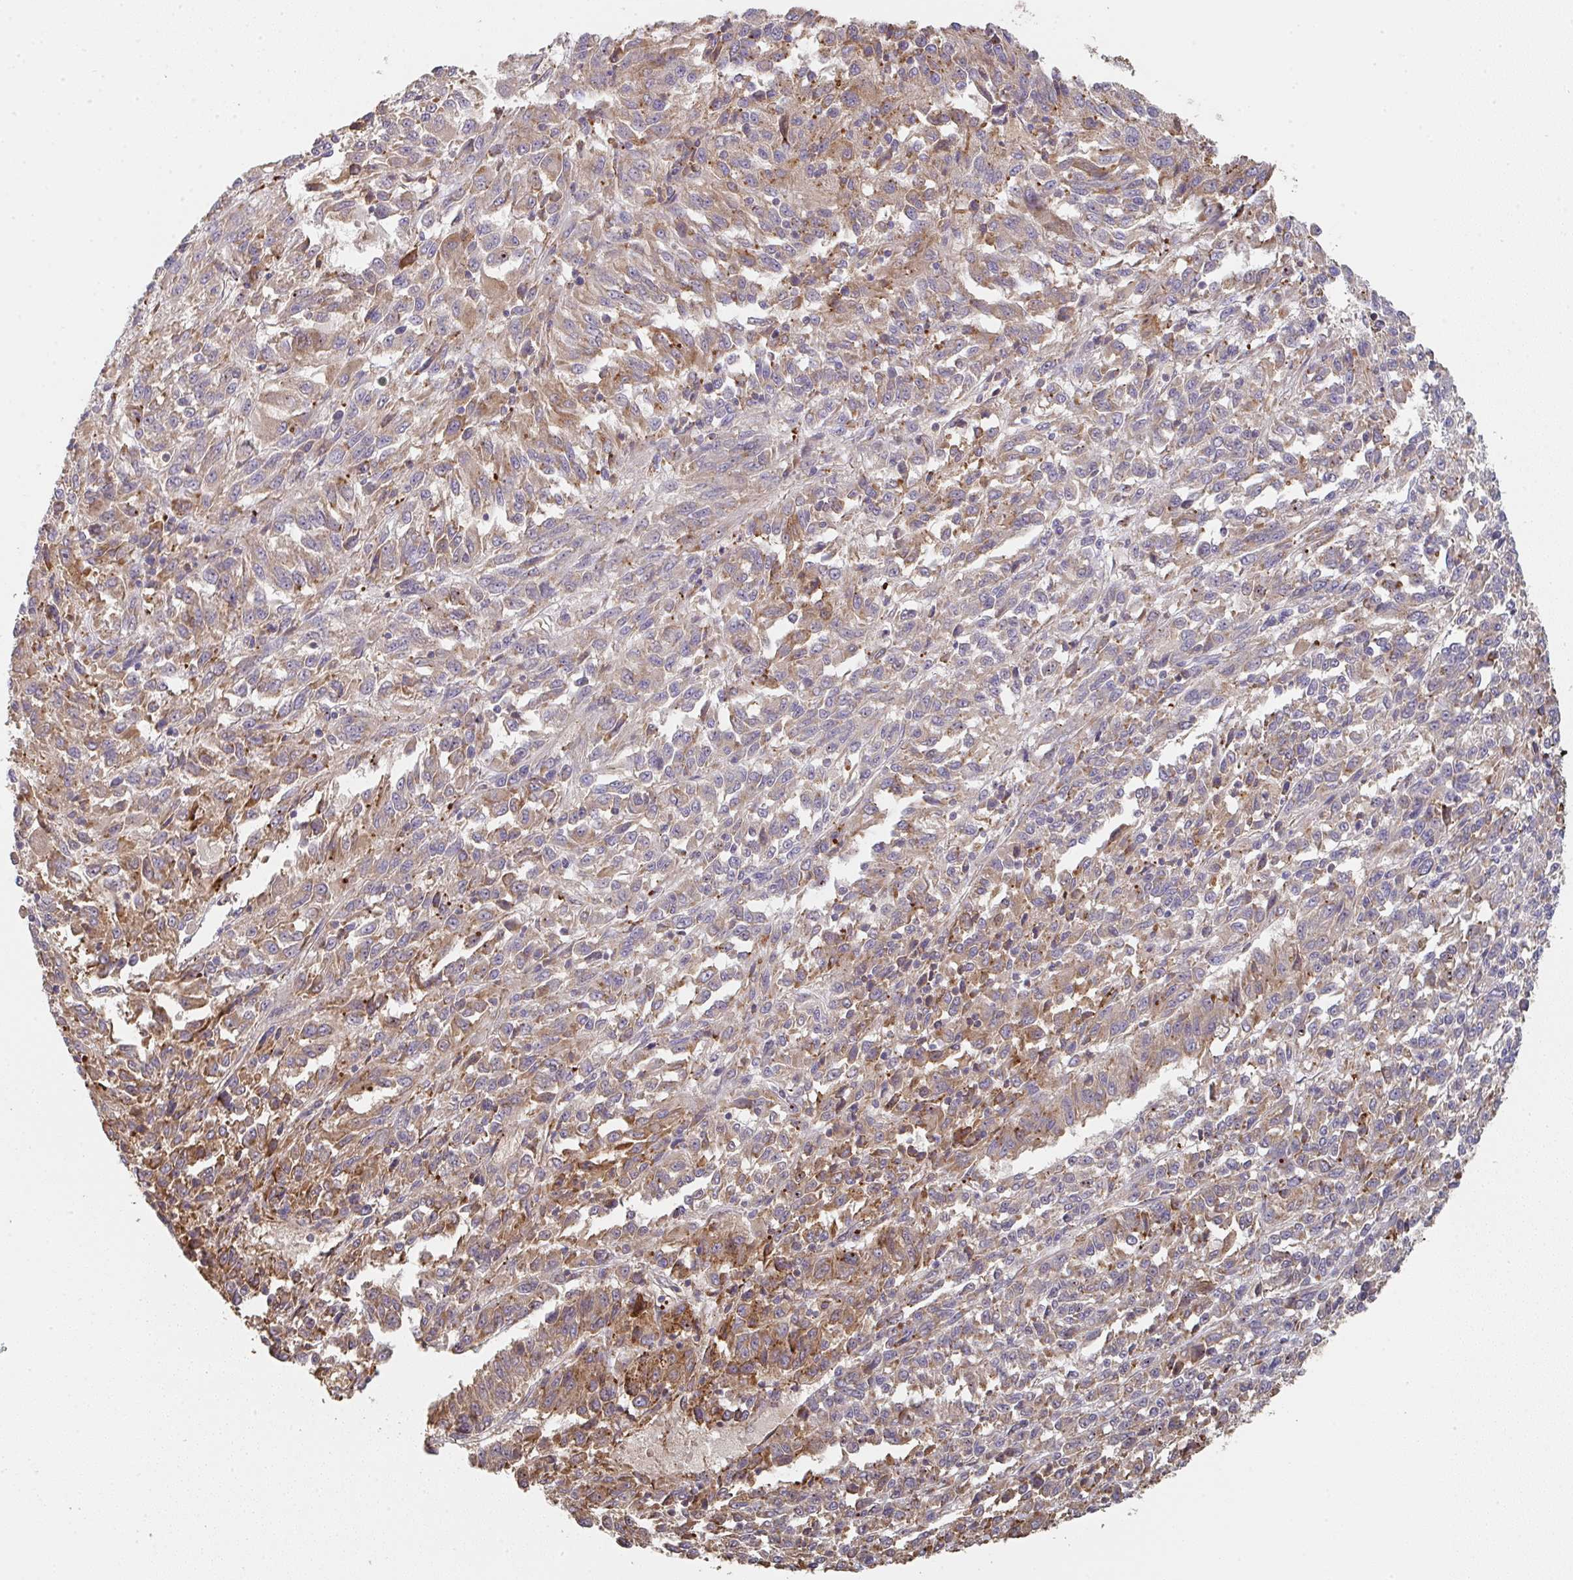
{"staining": {"intensity": "moderate", "quantity": "25%-75%", "location": "cytoplasmic/membranous"}, "tissue": "melanoma", "cell_type": "Tumor cells", "image_type": "cancer", "snomed": [{"axis": "morphology", "description": "Malignant melanoma, Metastatic site"}, {"axis": "topography", "description": "Lung"}], "caption": "Immunohistochemistry (IHC) of human melanoma exhibits medium levels of moderate cytoplasmic/membranous staining in about 25%-75% of tumor cells.", "gene": "POLG", "patient": {"sex": "male", "age": 64}}